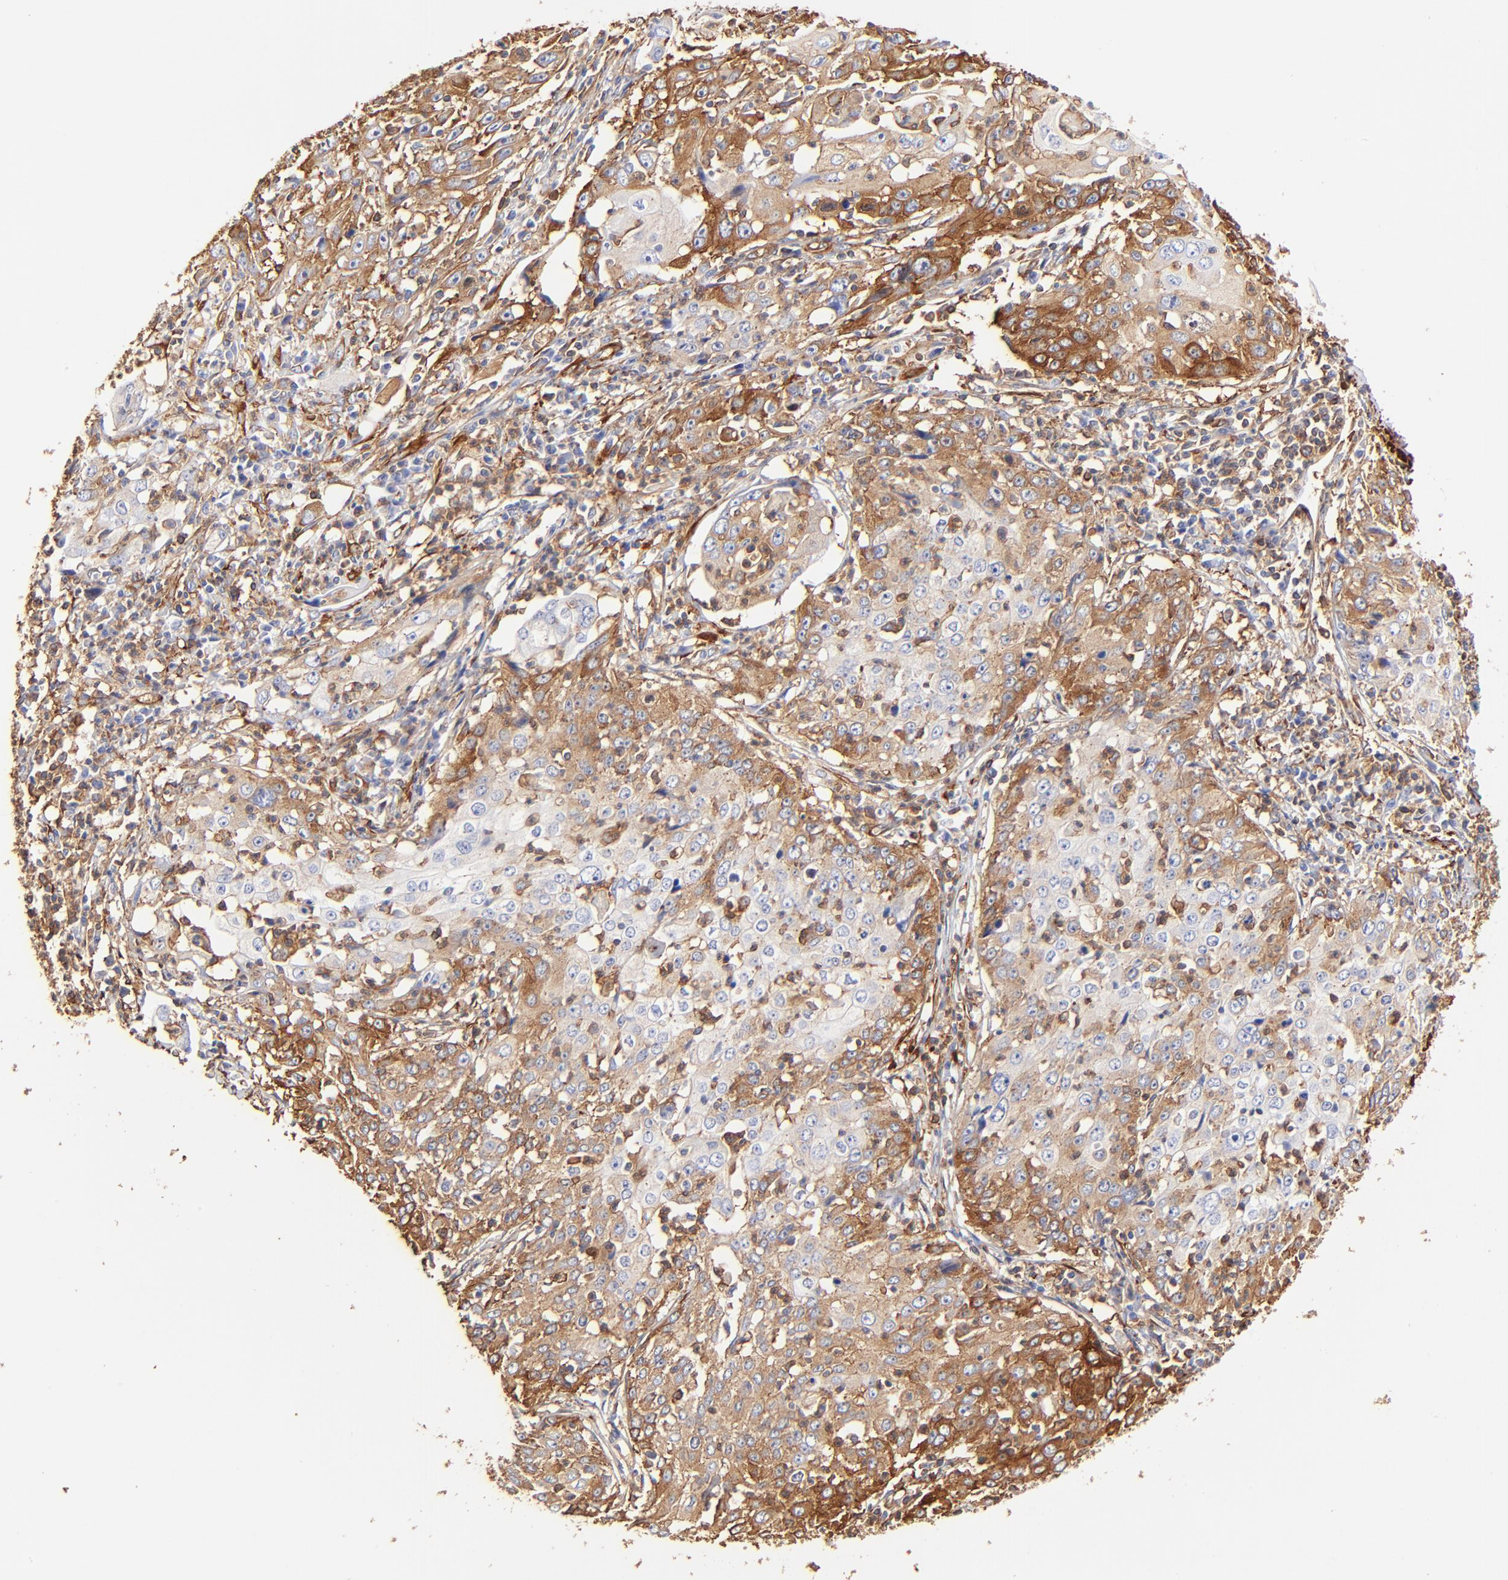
{"staining": {"intensity": "moderate", "quantity": ">75%", "location": "cytoplasmic/membranous"}, "tissue": "cervical cancer", "cell_type": "Tumor cells", "image_type": "cancer", "snomed": [{"axis": "morphology", "description": "Squamous cell carcinoma, NOS"}, {"axis": "topography", "description": "Cervix"}], "caption": "Human squamous cell carcinoma (cervical) stained for a protein (brown) shows moderate cytoplasmic/membranous positive staining in approximately >75% of tumor cells.", "gene": "FLNA", "patient": {"sex": "female", "age": 39}}